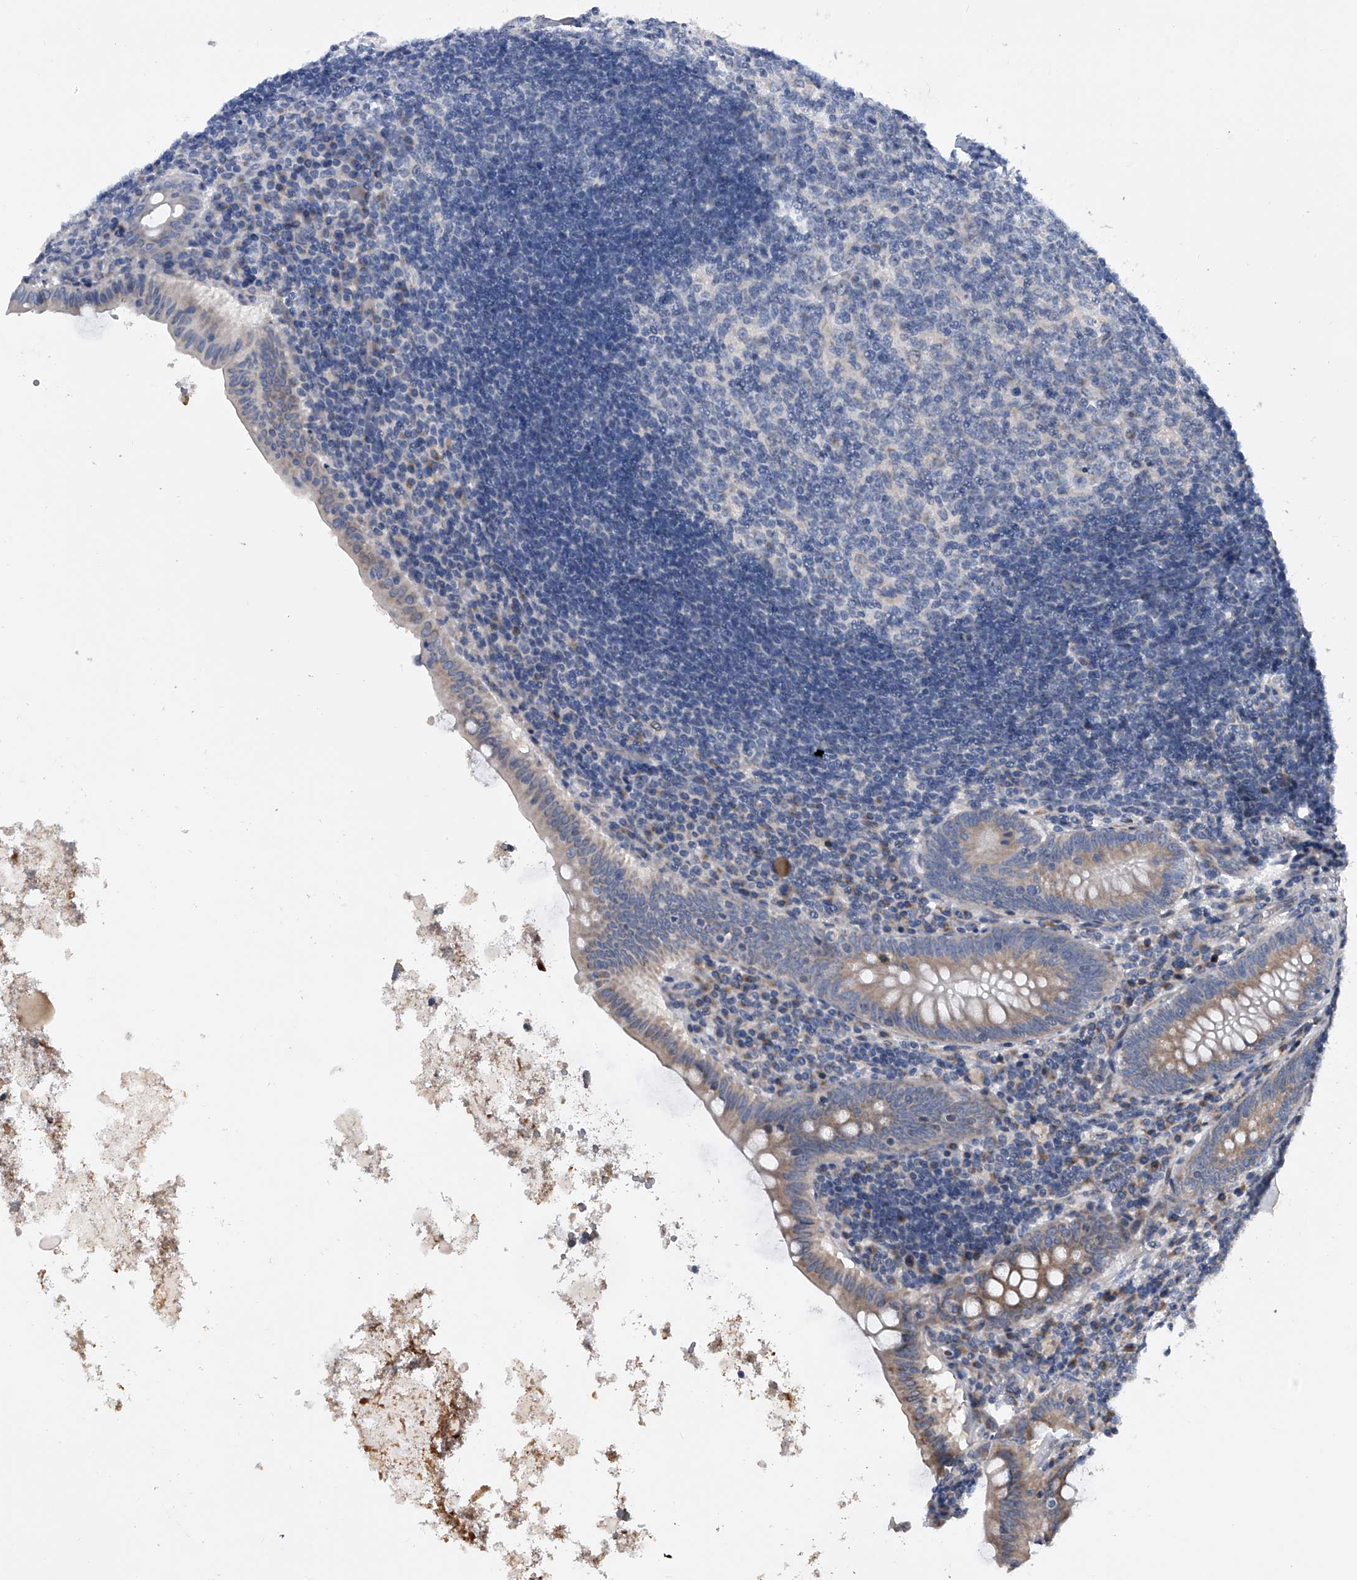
{"staining": {"intensity": "moderate", "quantity": "25%-75%", "location": "cytoplasmic/membranous"}, "tissue": "appendix", "cell_type": "Glandular cells", "image_type": "normal", "snomed": [{"axis": "morphology", "description": "Normal tissue, NOS"}, {"axis": "topography", "description": "Appendix"}], "caption": "Appendix stained with DAB IHC displays medium levels of moderate cytoplasmic/membranous expression in approximately 25%-75% of glandular cells.", "gene": "DLGAP2", "patient": {"sex": "female", "age": 54}}